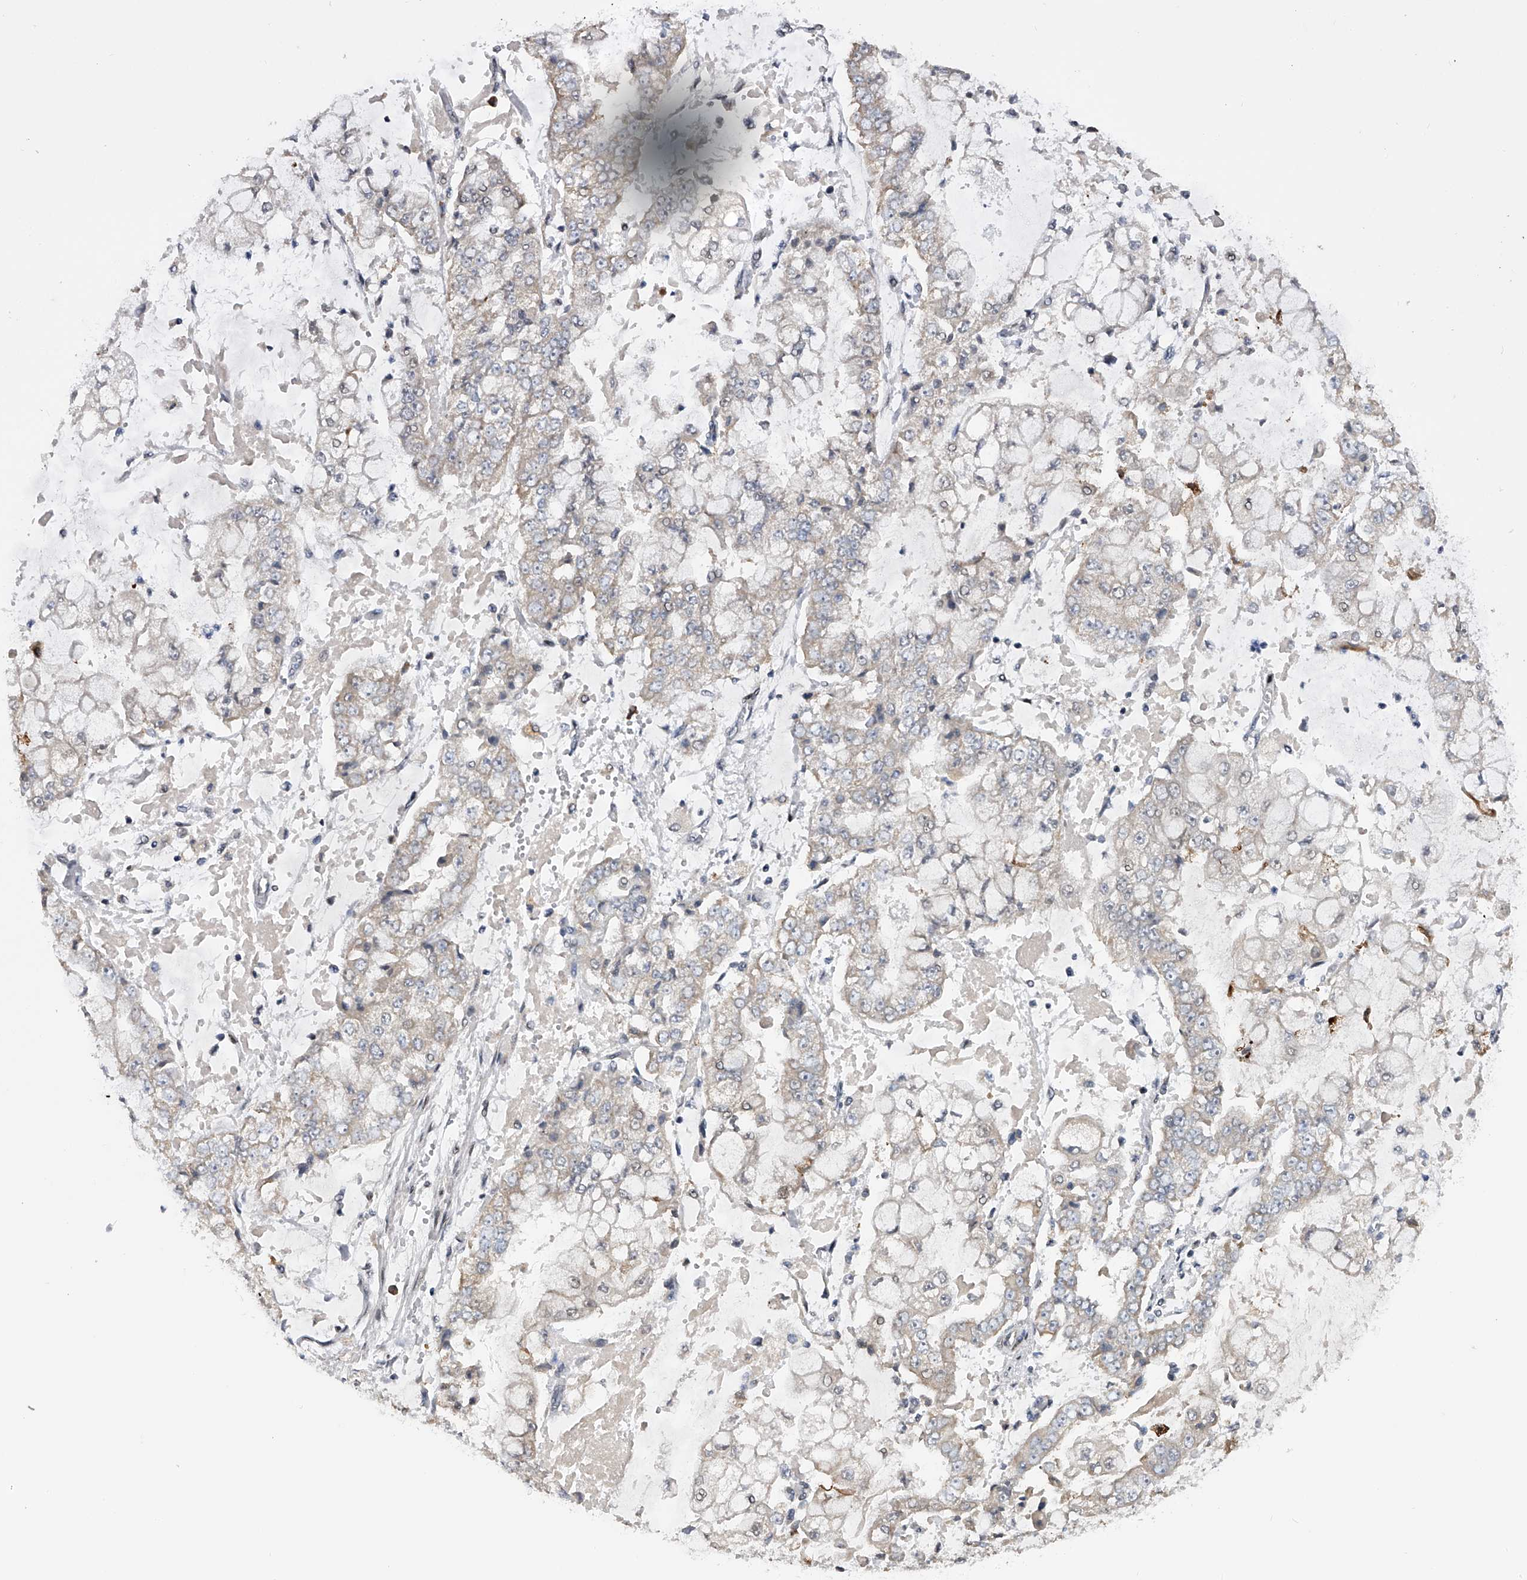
{"staining": {"intensity": "negative", "quantity": "none", "location": "none"}, "tissue": "stomach cancer", "cell_type": "Tumor cells", "image_type": "cancer", "snomed": [{"axis": "morphology", "description": "Adenocarcinoma, NOS"}, {"axis": "topography", "description": "Stomach"}], "caption": "IHC photomicrograph of human stomach cancer stained for a protein (brown), which displays no positivity in tumor cells. (DAB IHC with hematoxylin counter stain).", "gene": "RWDD2A", "patient": {"sex": "male", "age": 76}}